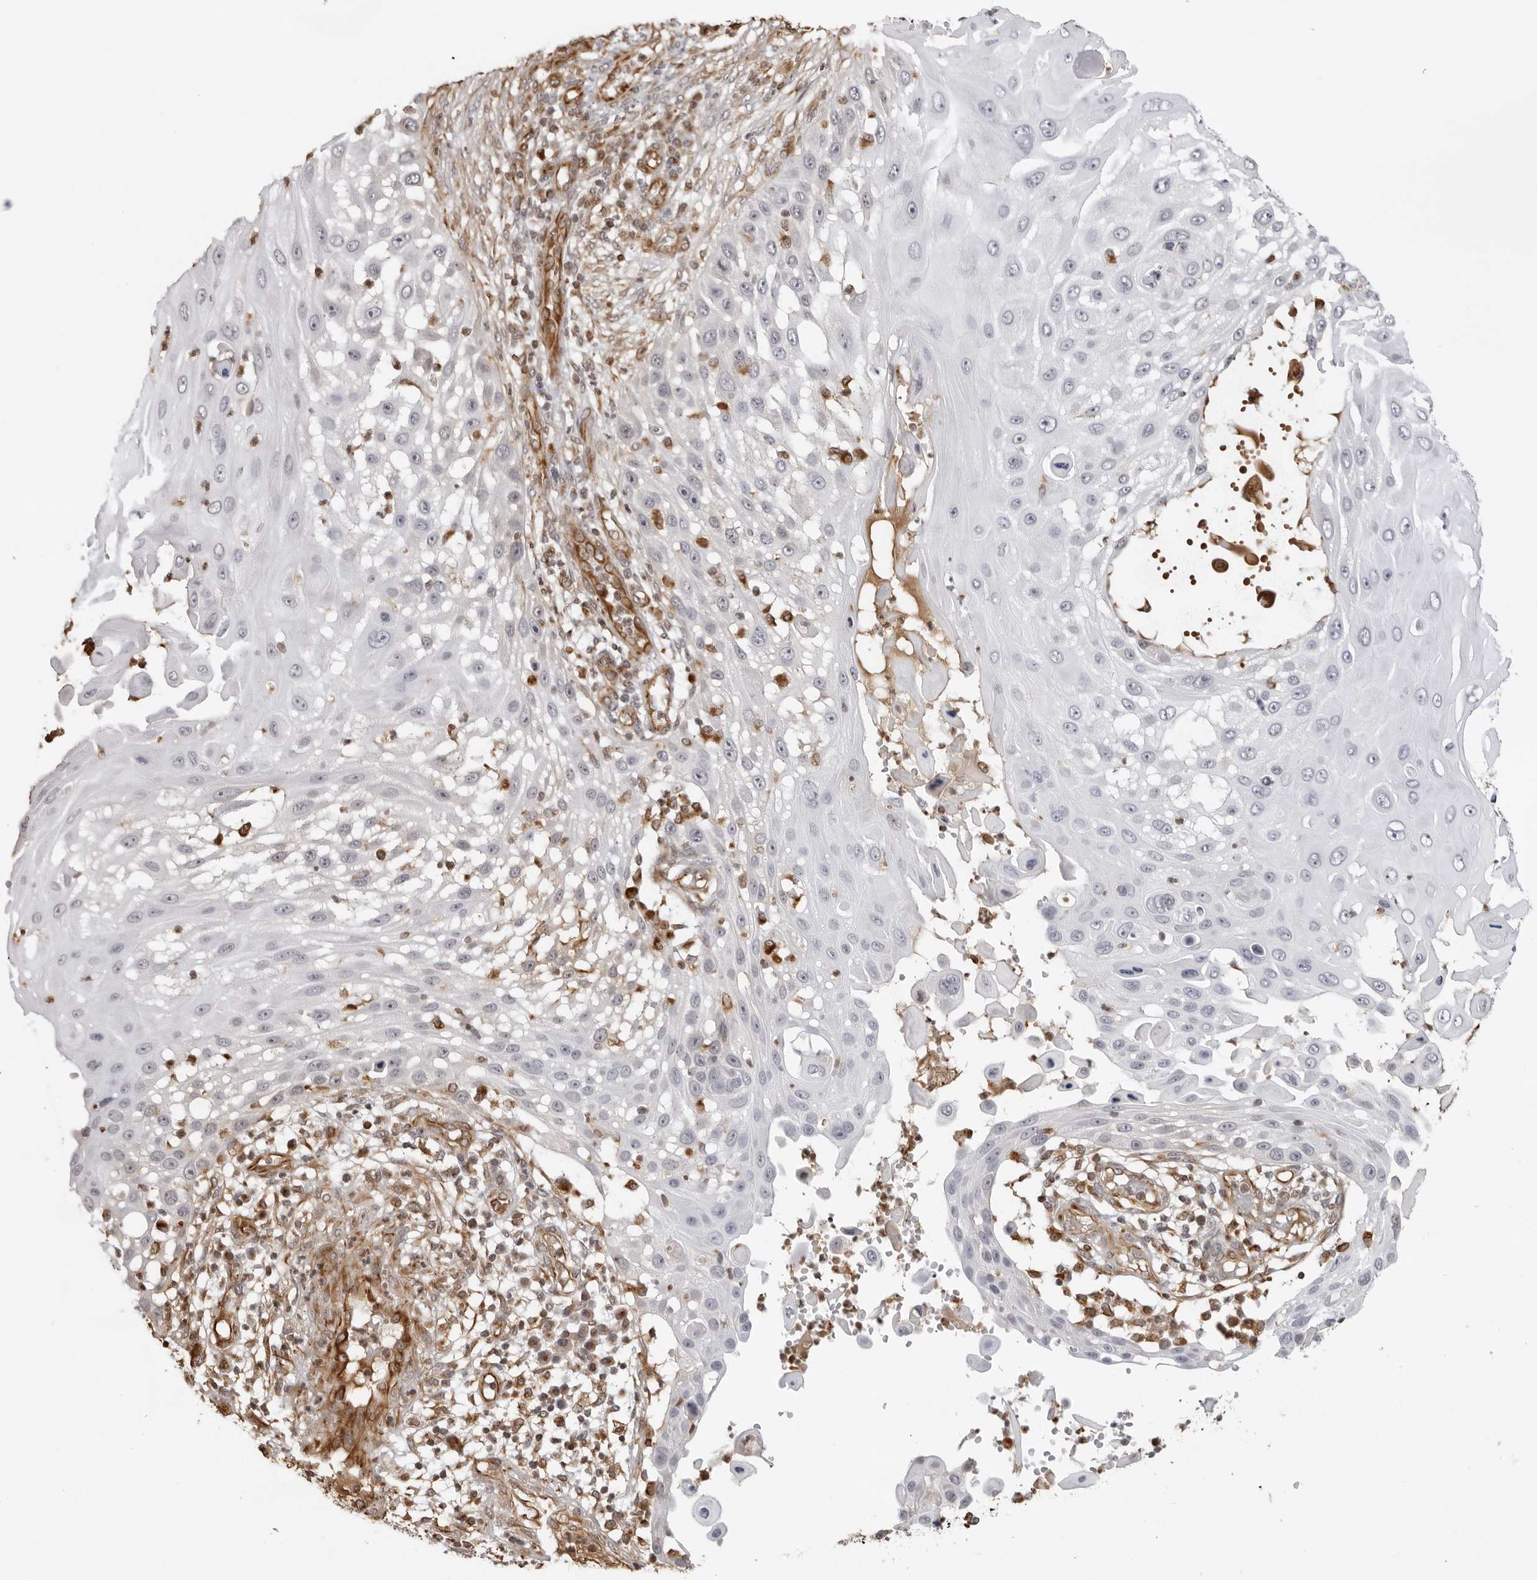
{"staining": {"intensity": "negative", "quantity": "none", "location": "none"}, "tissue": "skin cancer", "cell_type": "Tumor cells", "image_type": "cancer", "snomed": [{"axis": "morphology", "description": "Squamous cell carcinoma, NOS"}, {"axis": "topography", "description": "Skin"}], "caption": "Immunohistochemistry (IHC) of human skin cancer shows no staining in tumor cells.", "gene": "DYNLT5", "patient": {"sex": "female", "age": 44}}